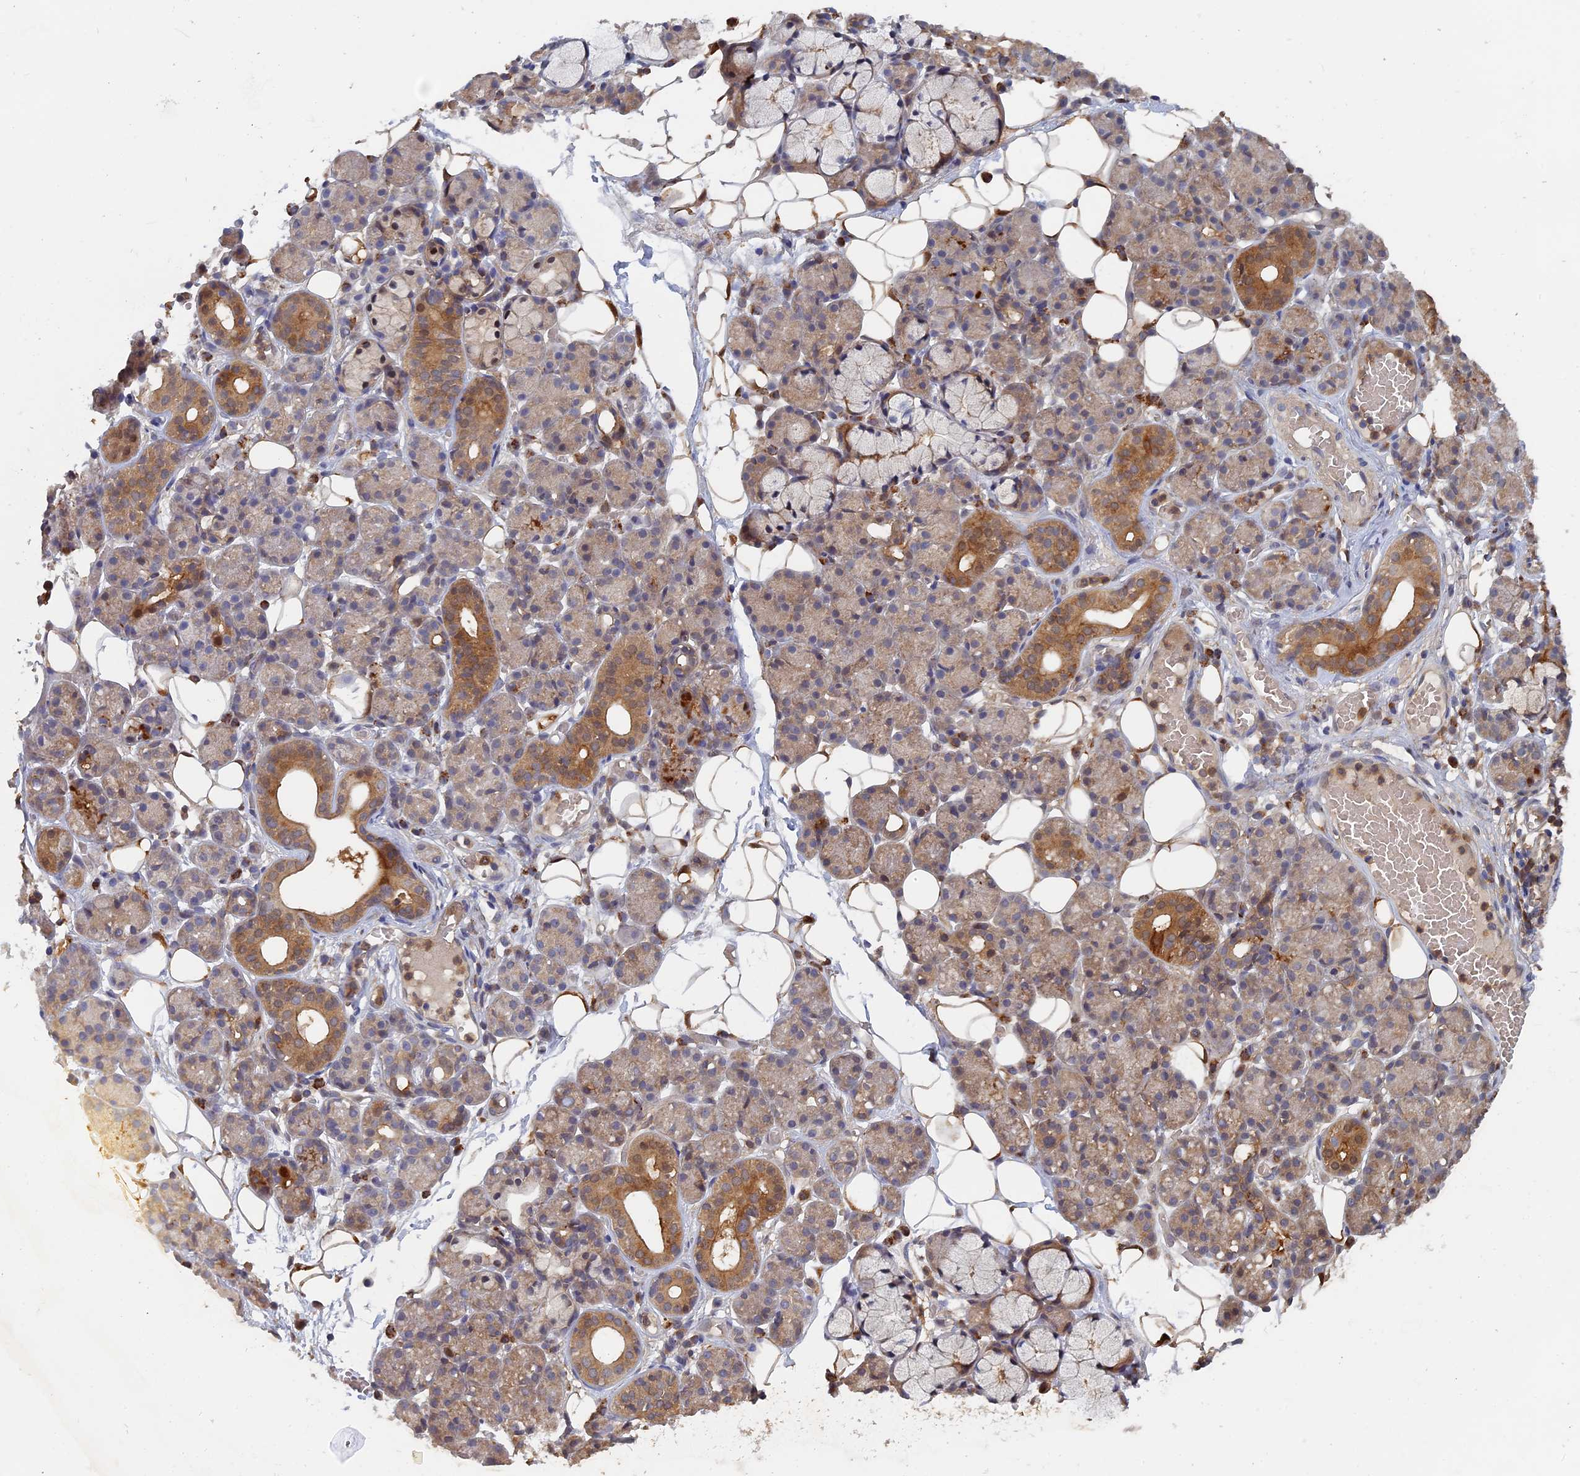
{"staining": {"intensity": "moderate", "quantity": "<25%", "location": "cytoplasmic/membranous"}, "tissue": "salivary gland", "cell_type": "Glandular cells", "image_type": "normal", "snomed": [{"axis": "morphology", "description": "Normal tissue, NOS"}, {"axis": "topography", "description": "Salivary gland"}], "caption": "Moderate cytoplasmic/membranous positivity is present in about <25% of glandular cells in normal salivary gland.", "gene": "BLVRA", "patient": {"sex": "male", "age": 63}}